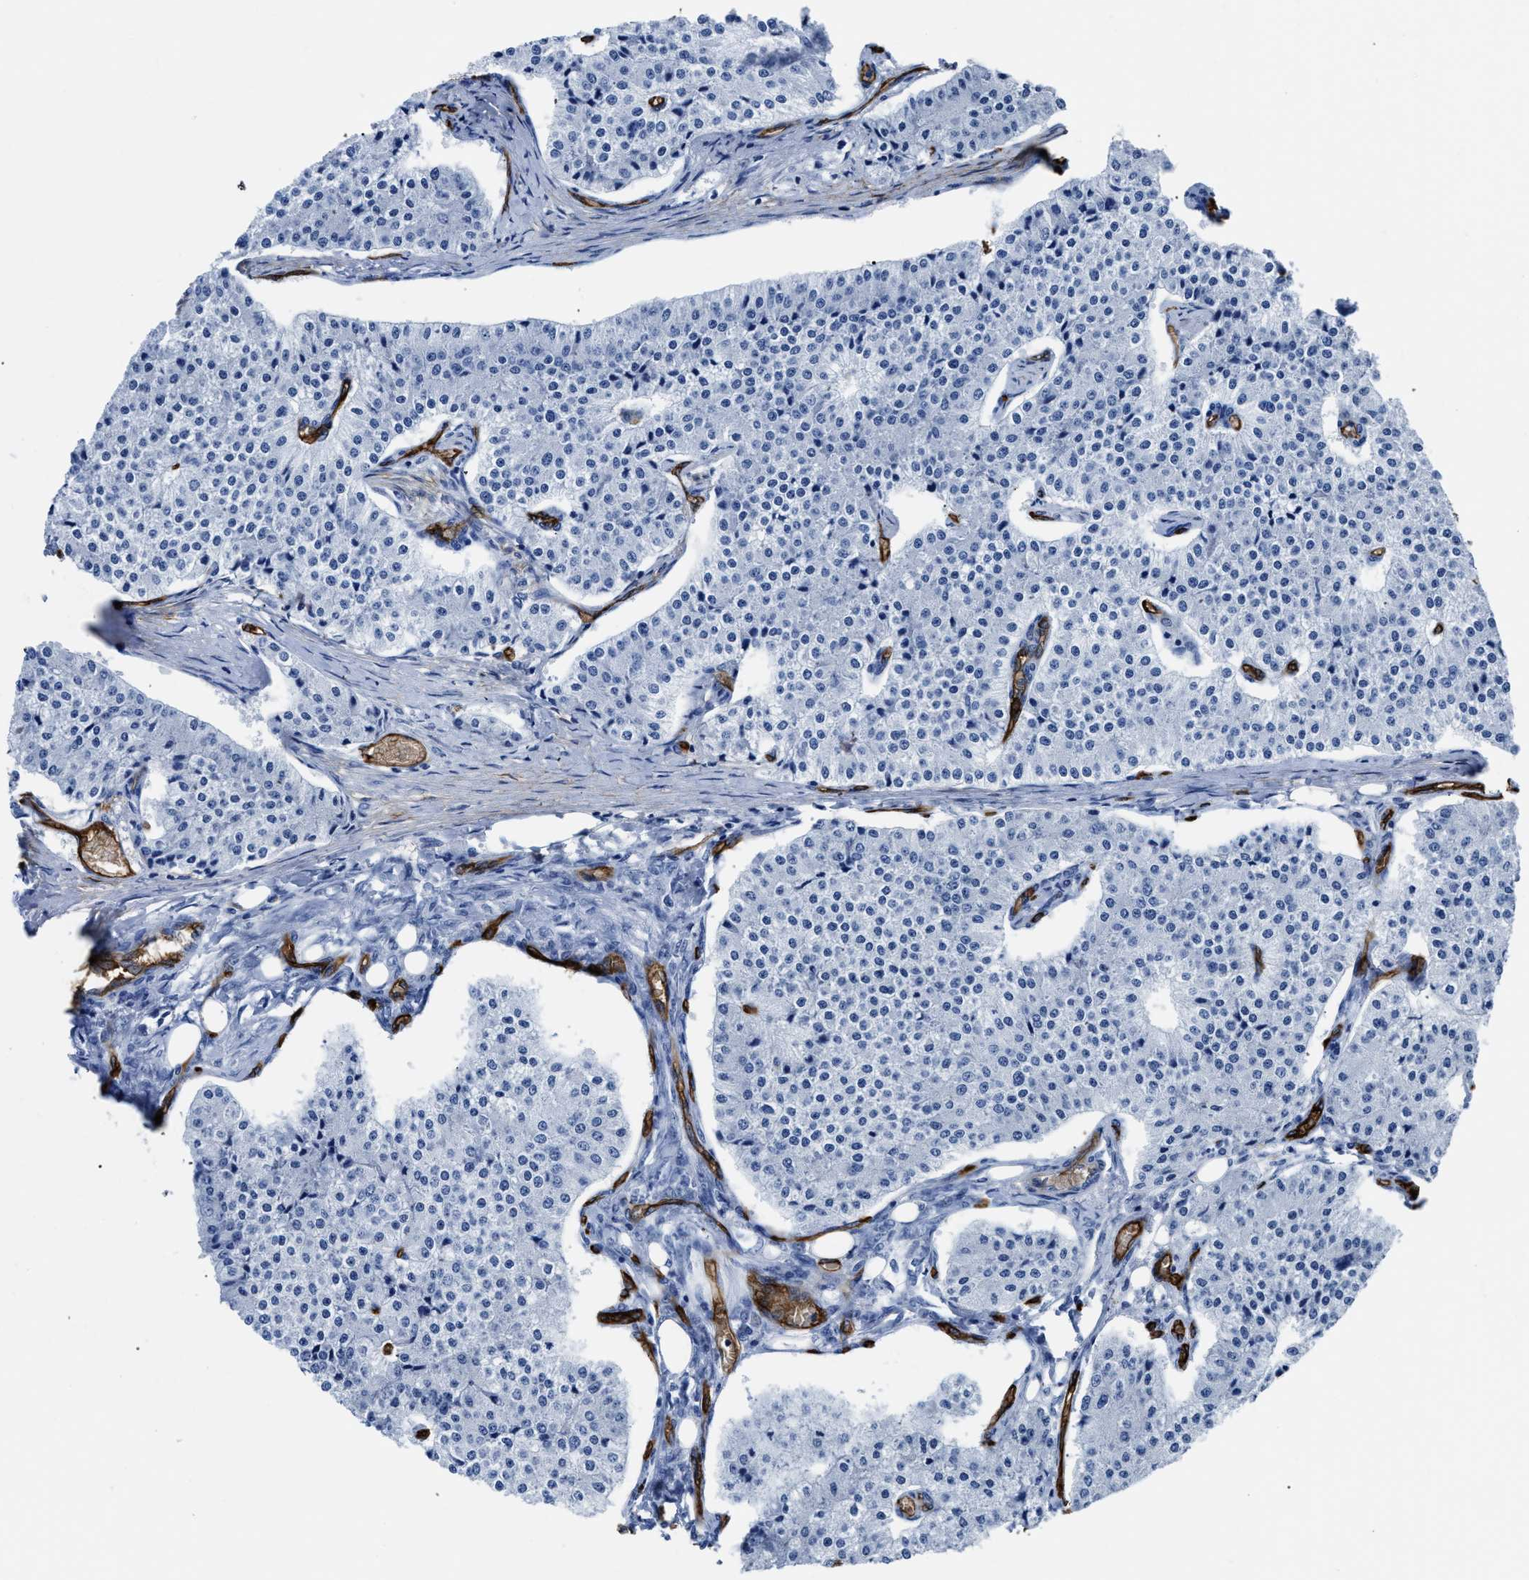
{"staining": {"intensity": "negative", "quantity": "none", "location": "none"}, "tissue": "carcinoid", "cell_type": "Tumor cells", "image_type": "cancer", "snomed": [{"axis": "morphology", "description": "Carcinoid, malignant, NOS"}, {"axis": "topography", "description": "Colon"}], "caption": "Immunohistochemical staining of malignant carcinoid reveals no significant expression in tumor cells.", "gene": "AQP1", "patient": {"sex": "female", "age": 52}}